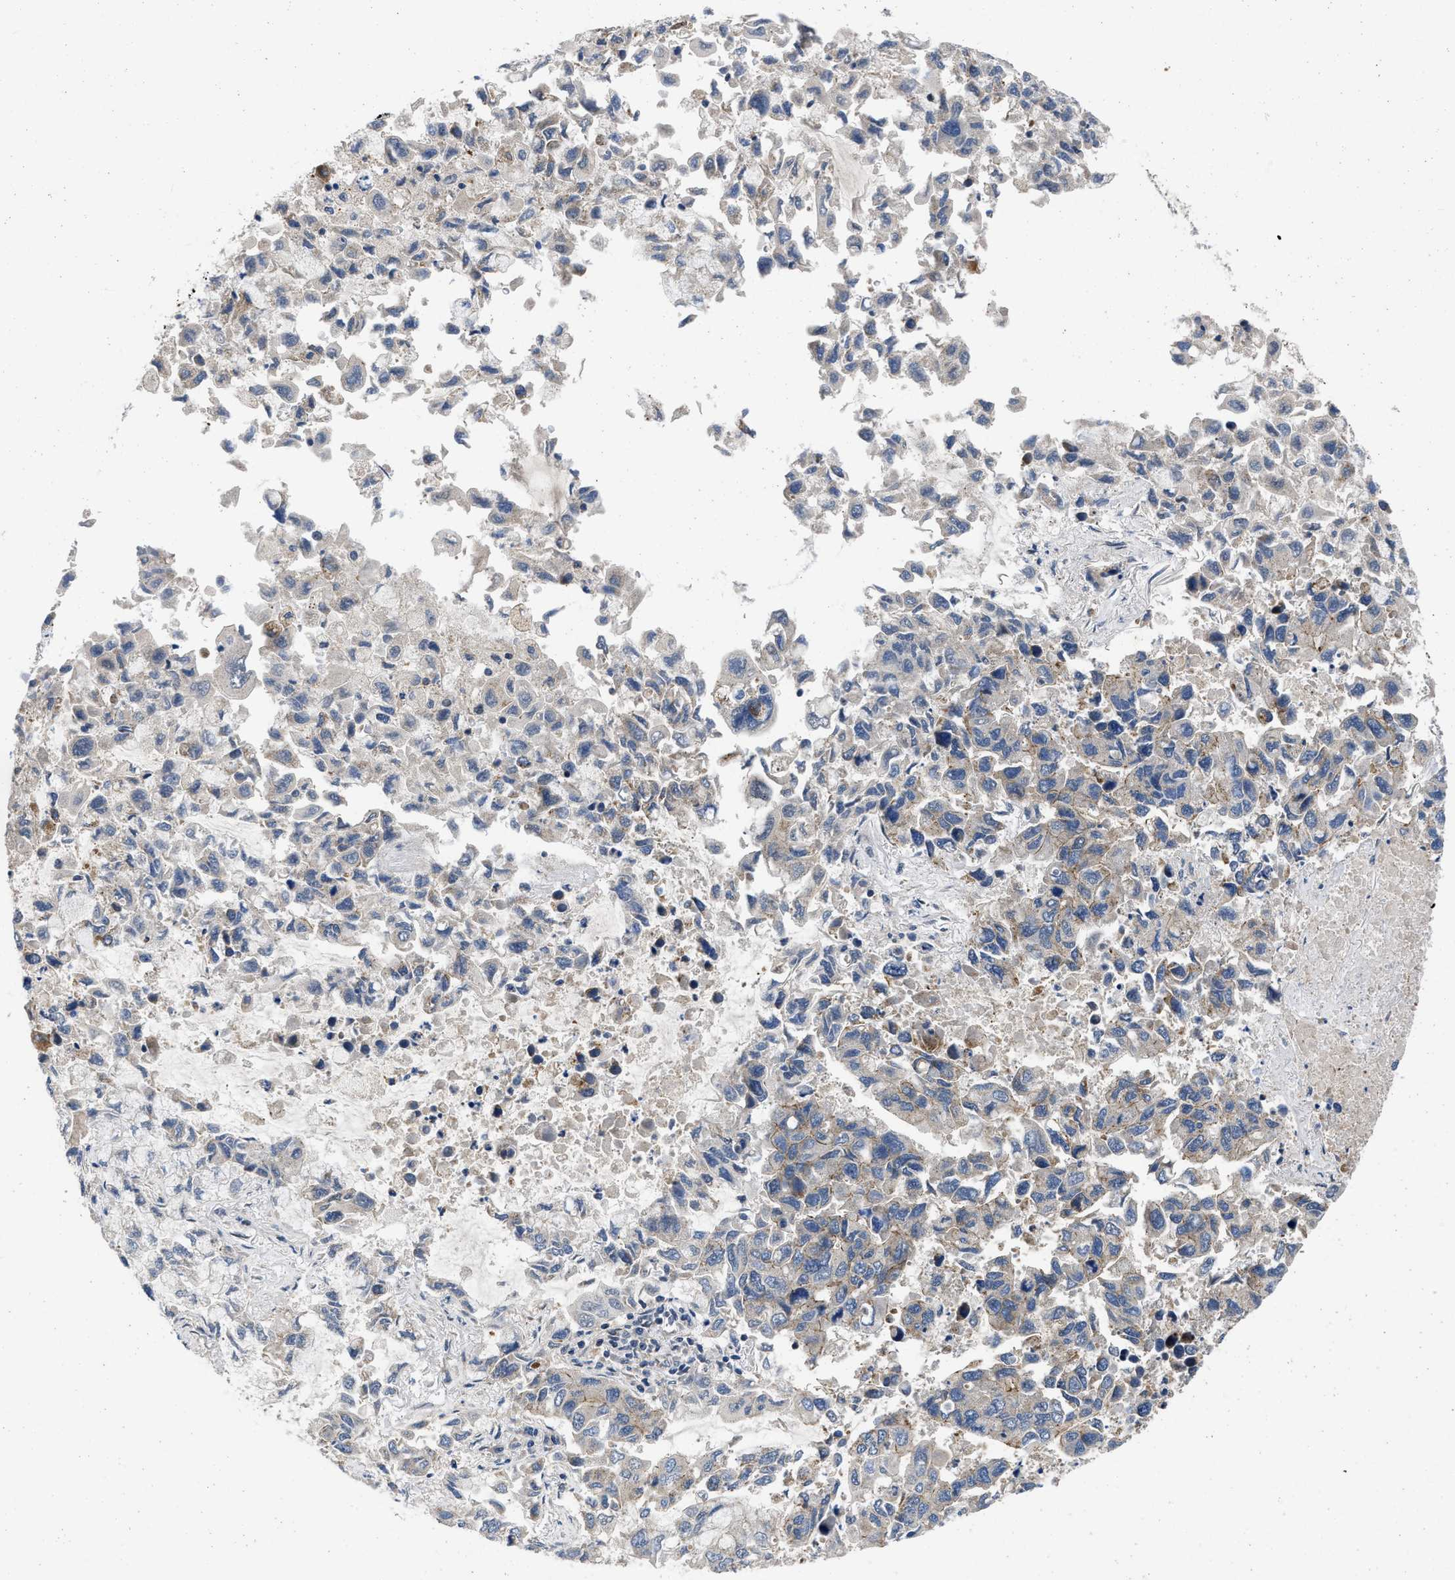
{"staining": {"intensity": "negative", "quantity": "none", "location": "none"}, "tissue": "lung cancer", "cell_type": "Tumor cells", "image_type": "cancer", "snomed": [{"axis": "morphology", "description": "Adenocarcinoma, NOS"}, {"axis": "topography", "description": "Lung"}], "caption": "There is no significant staining in tumor cells of lung adenocarcinoma.", "gene": "PRDM14", "patient": {"sex": "male", "age": 64}}